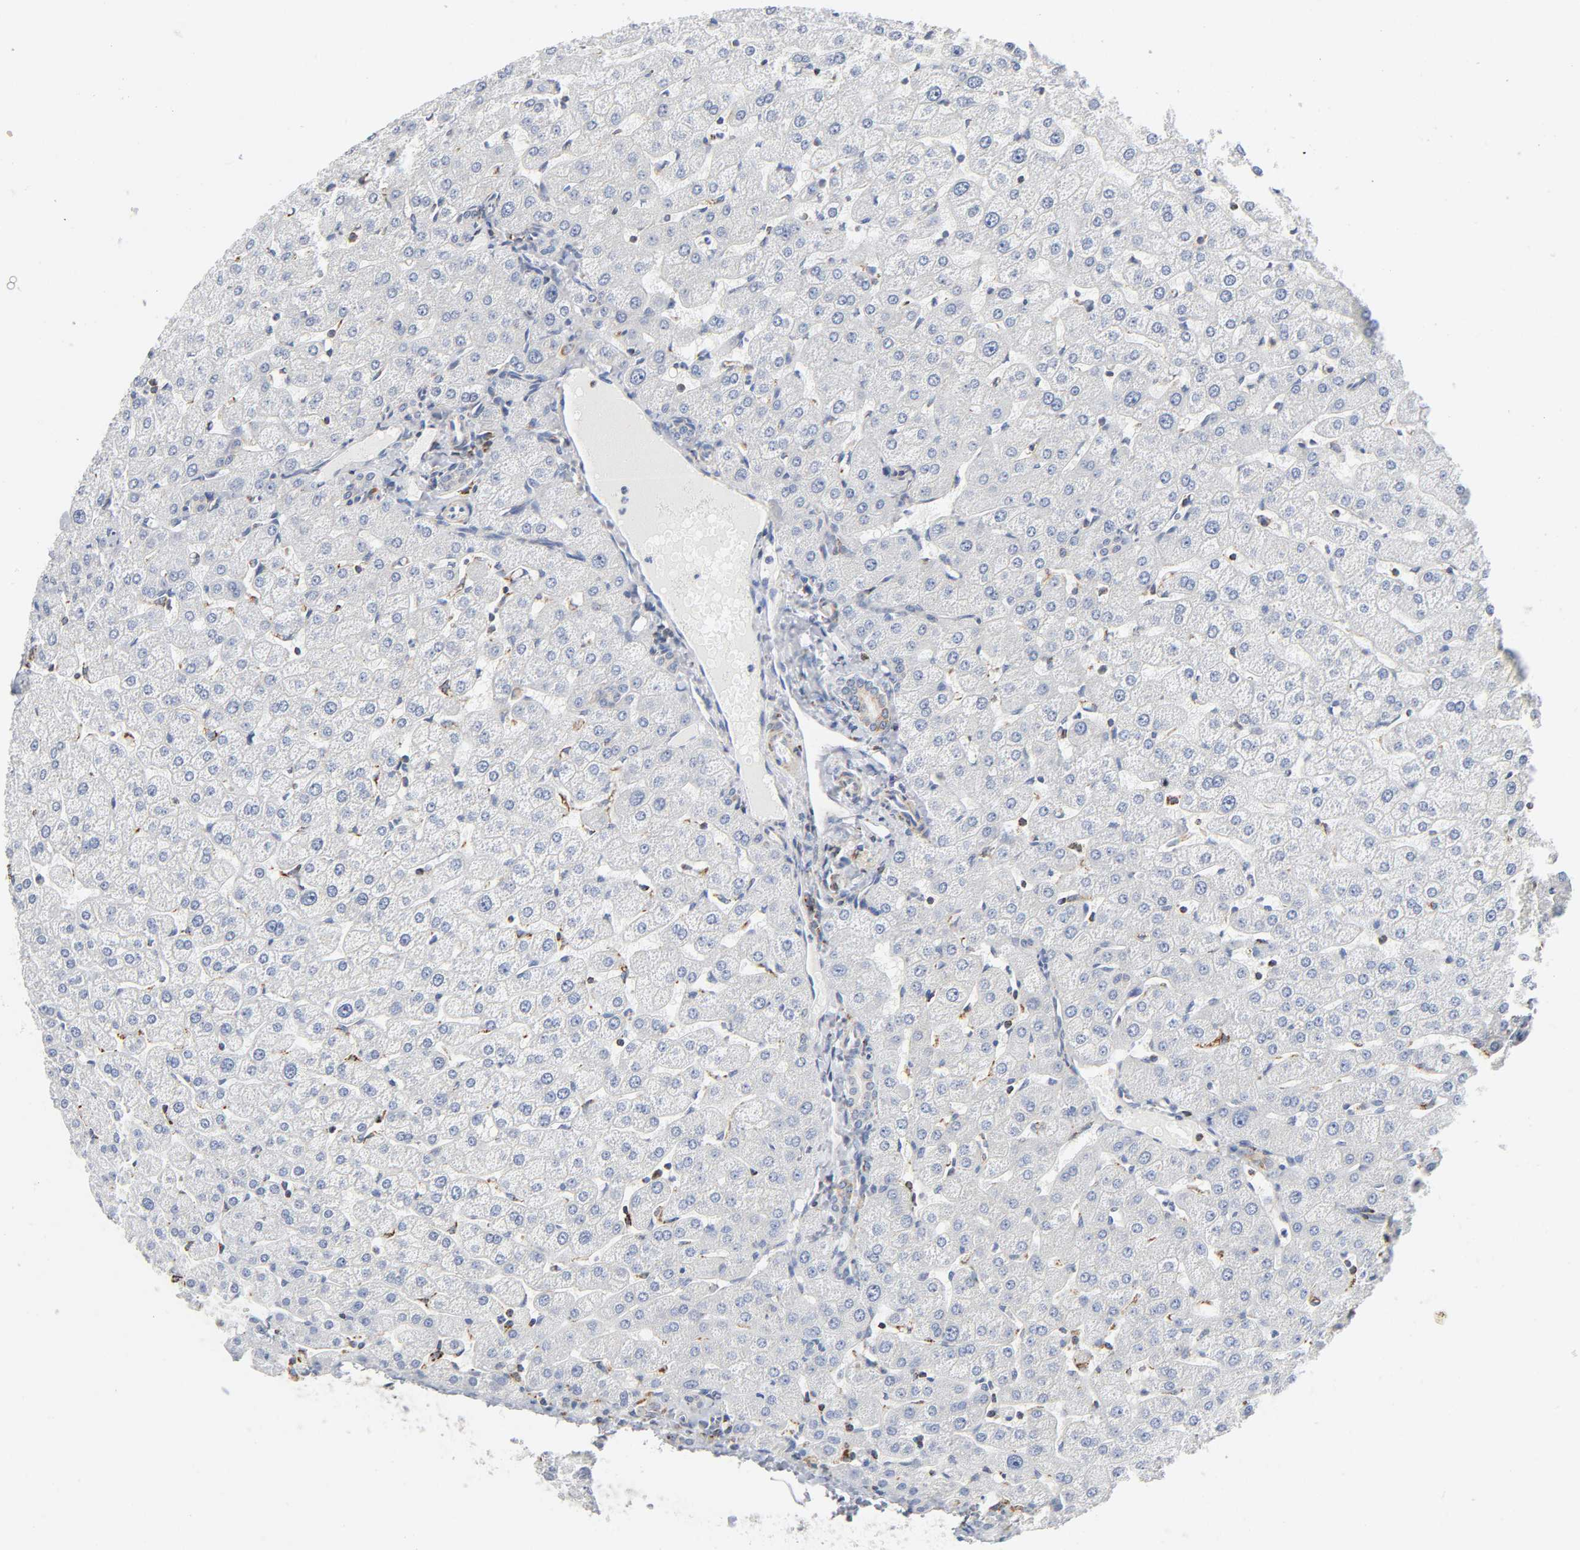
{"staining": {"intensity": "weak", "quantity": ">75%", "location": "cytoplasmic/membranous"}, "tissue": "liver", "cell_type": "Cholangiocytes", "image_type": "normal", "snomed": [{"axis": "morphology", "description": "Normal tissue, NOS"}, {"axis": "morphology", "description": "Fibrosis, NOS"}, {"axis": "topography", "description": "Liver"}], "caption": "DAB immunohistochemical staining of benign human liver displays weak cytoplasmic/membranous protein positivity in about >75% of cholangiocytes.", "gene": "BAK1", "patient": {"sex": "female", "age": 29}}